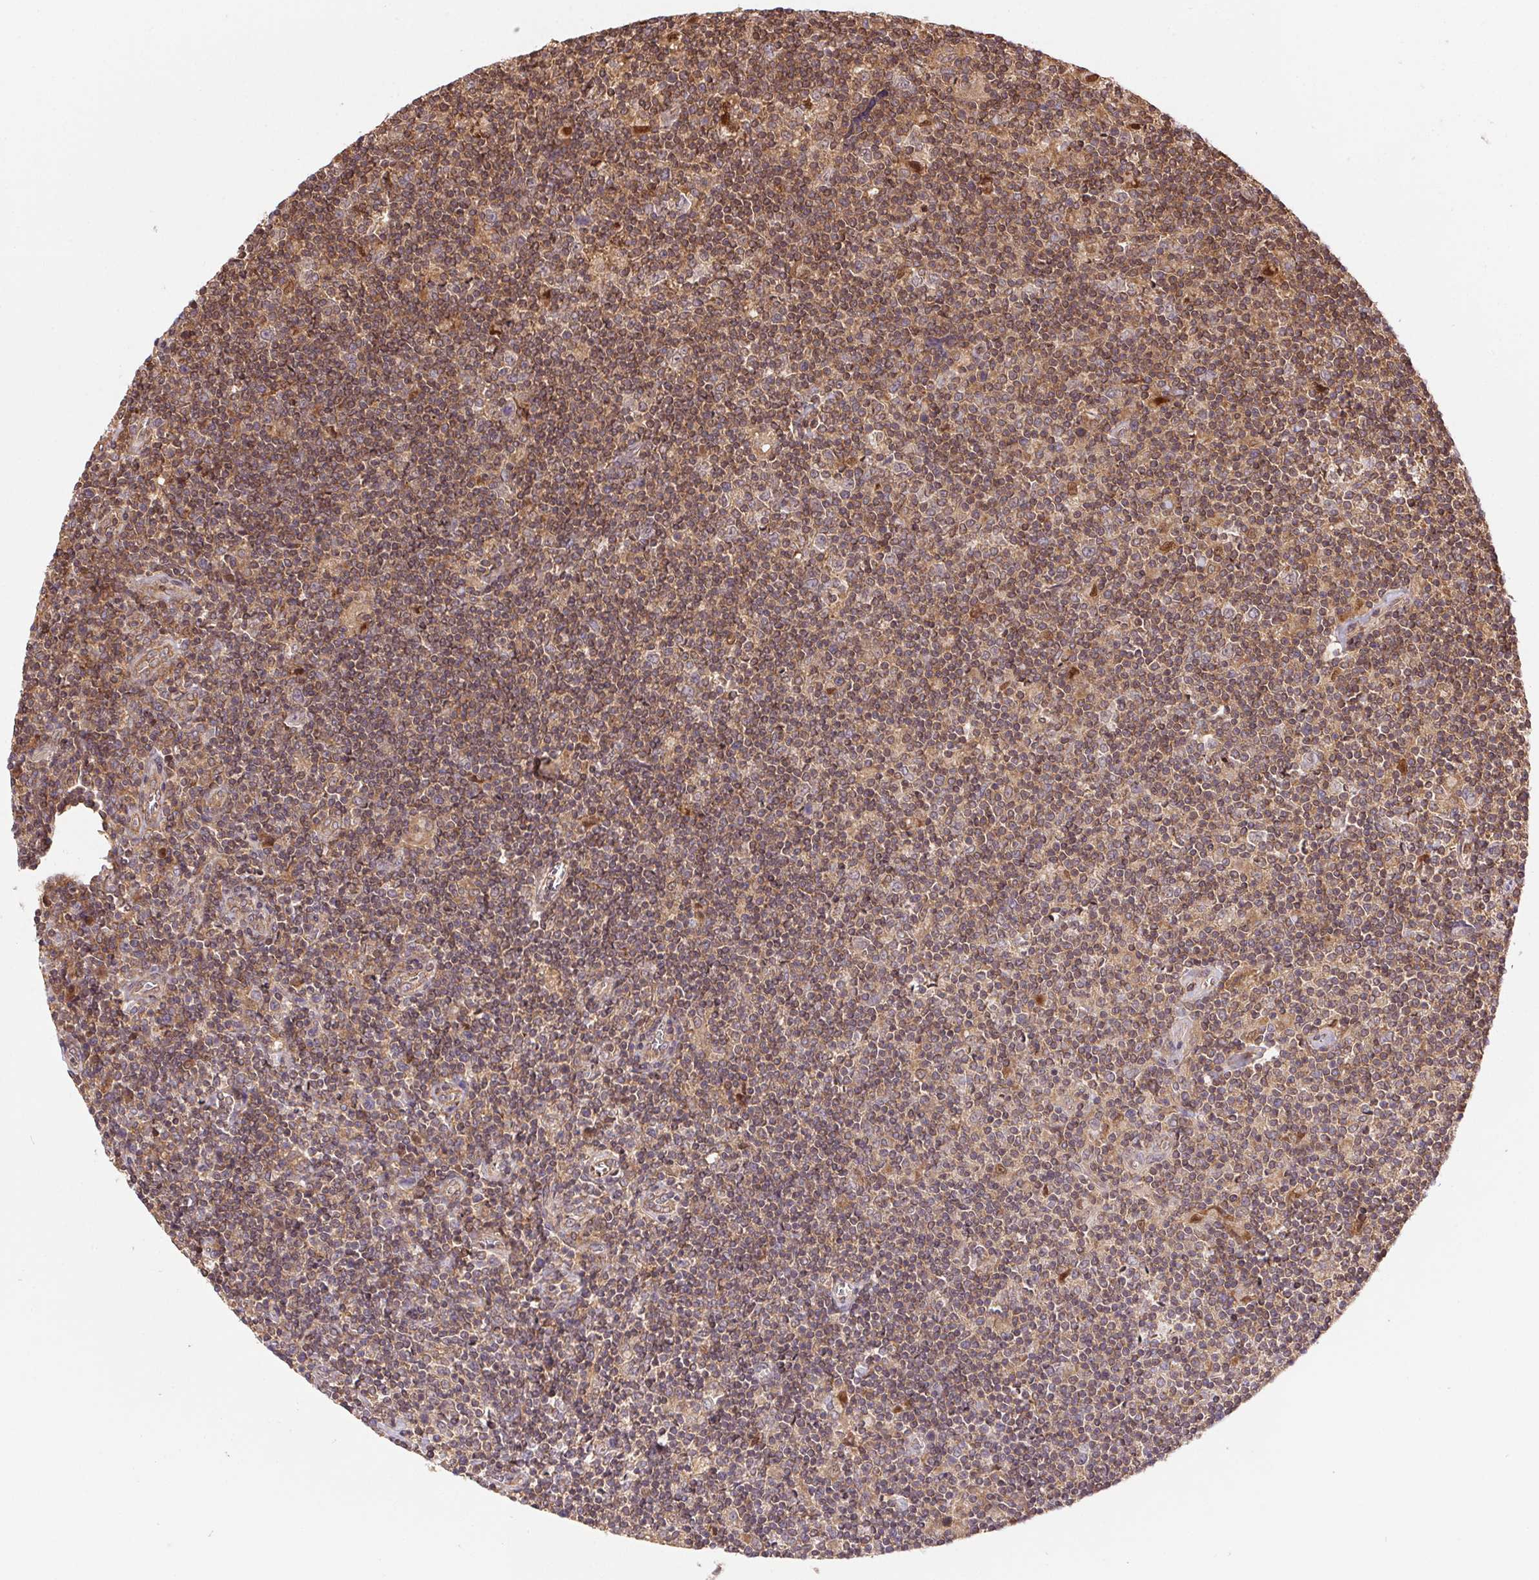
{"staining": {"intensity": "negative", "quantity": "none", "location": "none"}, "tissue": "lymphoma", "cell_type": "Tumor cells", "image_type": "cancer", "snomed": [{"axis": "morphology", "description": "Hodgkin's disease, NOS"}, {"axis": "topography", "description": "Lymph node"}], "caption": "Tumor cells show no significant expression in Hodgkin's disease. (Stains: DAB (3,3'-diaminobenzidine) immunohistochemistry with hematoxylin counter stain, Microscopy: brightfield microscopy at high magnification).", "gene": "MEX3D", "patient": {"sex": "male", "age": 40}}